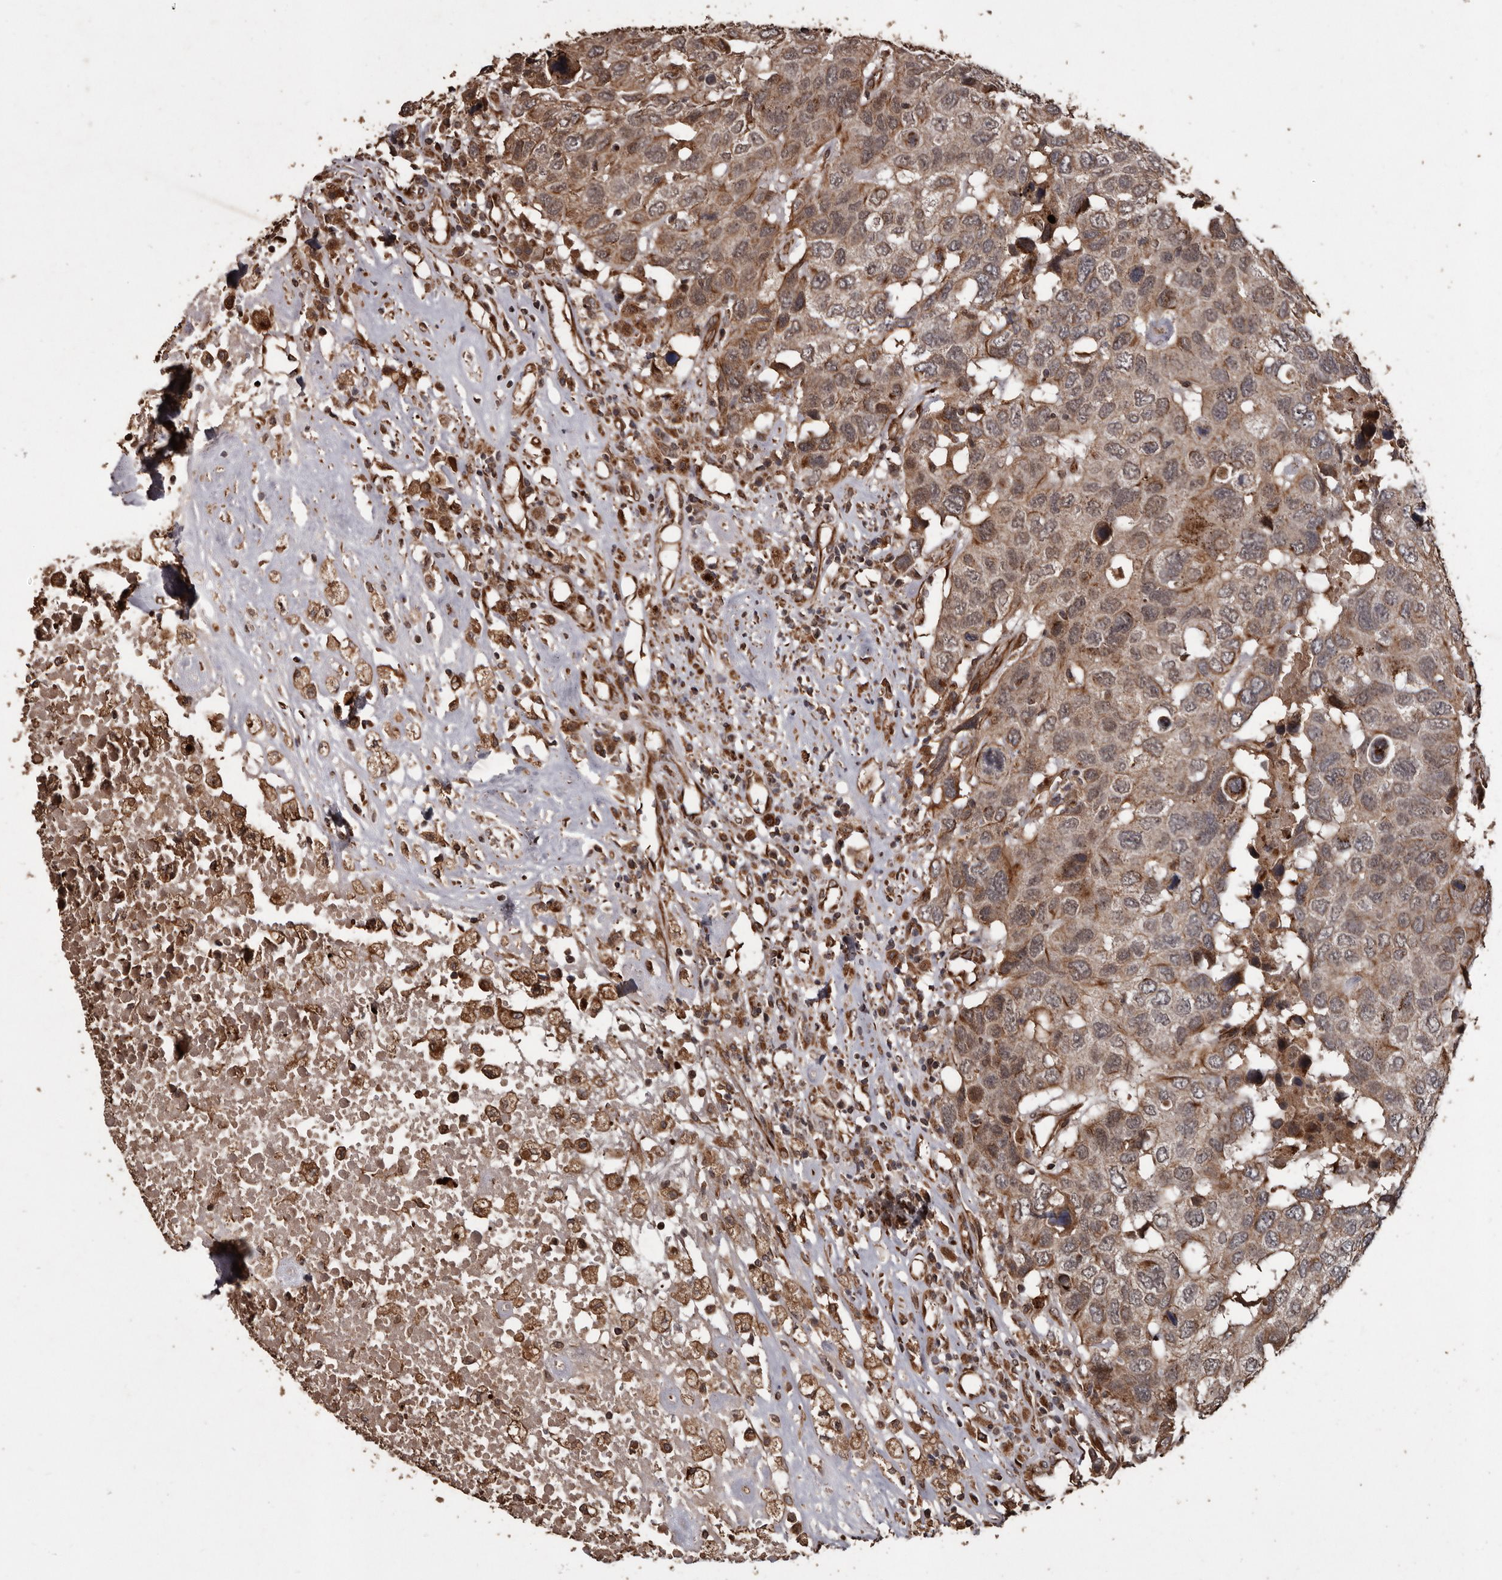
{"staining": {"intensity": "weak", "quantity": ">75%", "location": "cytoplasmic/membranous,nuclear"}, "tissue": "head and neck cancer", "cell_type": "Tumor cells", "image_type": "cancer", "snomed": [{"axis": "morphology", "description": "Squamous cell carcinoma, NOS"}, {"axis": "topography", "description": "Head-Neck"}], "caption": "Protein analysis of squamous cell carcinoma (head and neck) tissue displays weak cytoplasmic/membranous and nuclear staining in approximately >75% of tumor cells. (Brightfield microscopy of DAB IHC at high magnification).", "gene": "BRAT1", "patient": {"sex": "male", "age": 66}}